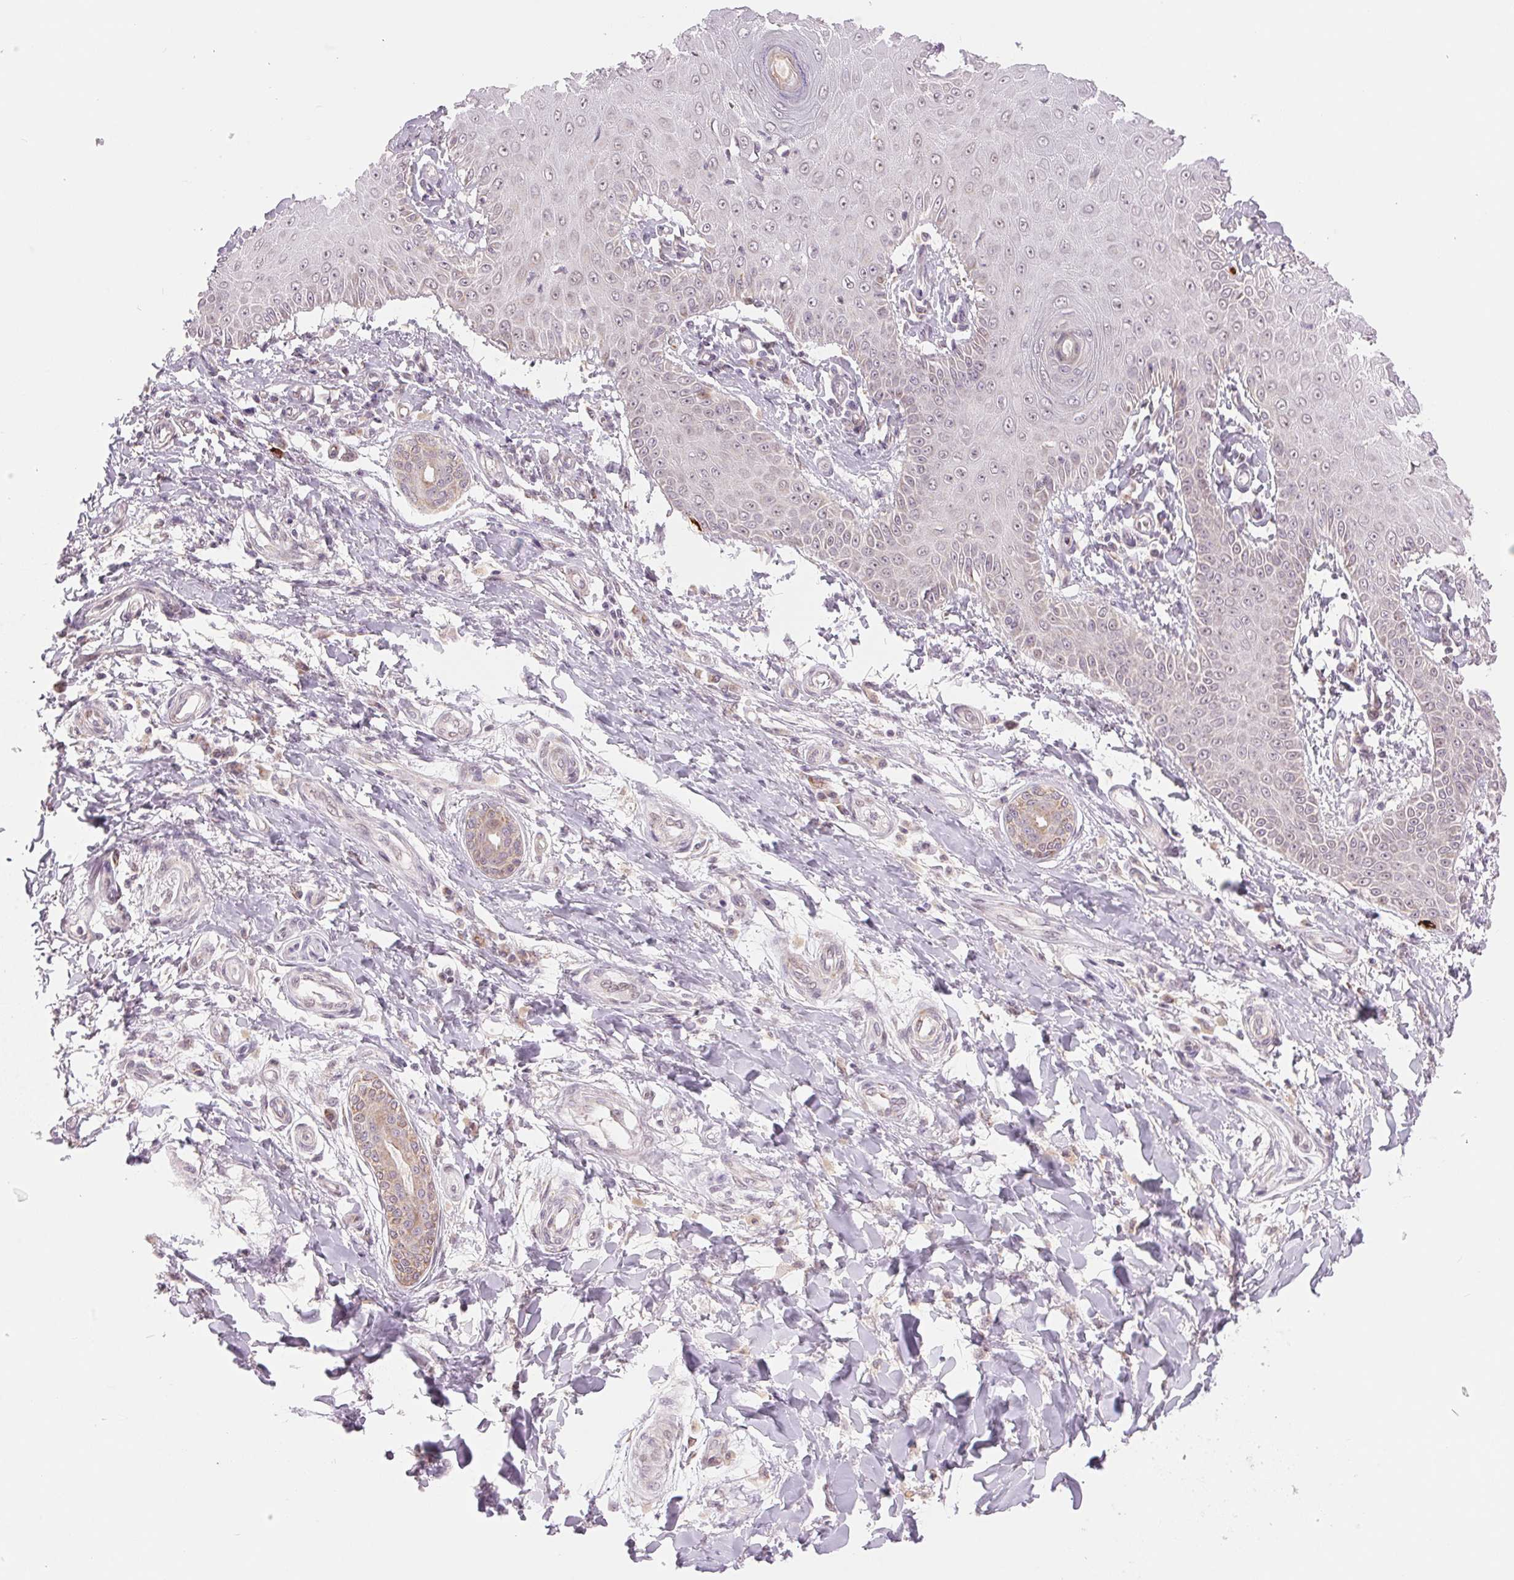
{"staining": {"intensity": "negative", "quantity": "none", "location": "none"}, "tissue": "skin cancer", "cell_type": "Tumor cells", "image_type": "cancer", "snomed": [{"axis": "morphology", "description": "Squamous cell carcinoma, NOS"}, {"axis": "topography", "description": "Skin"}], "caption": "Image shows no protein expression in tumor cells of skin squamous cell carcinoma tissue.", "gene": "ARHGAP32", "patient": {"sex": "male", "age": 70}}